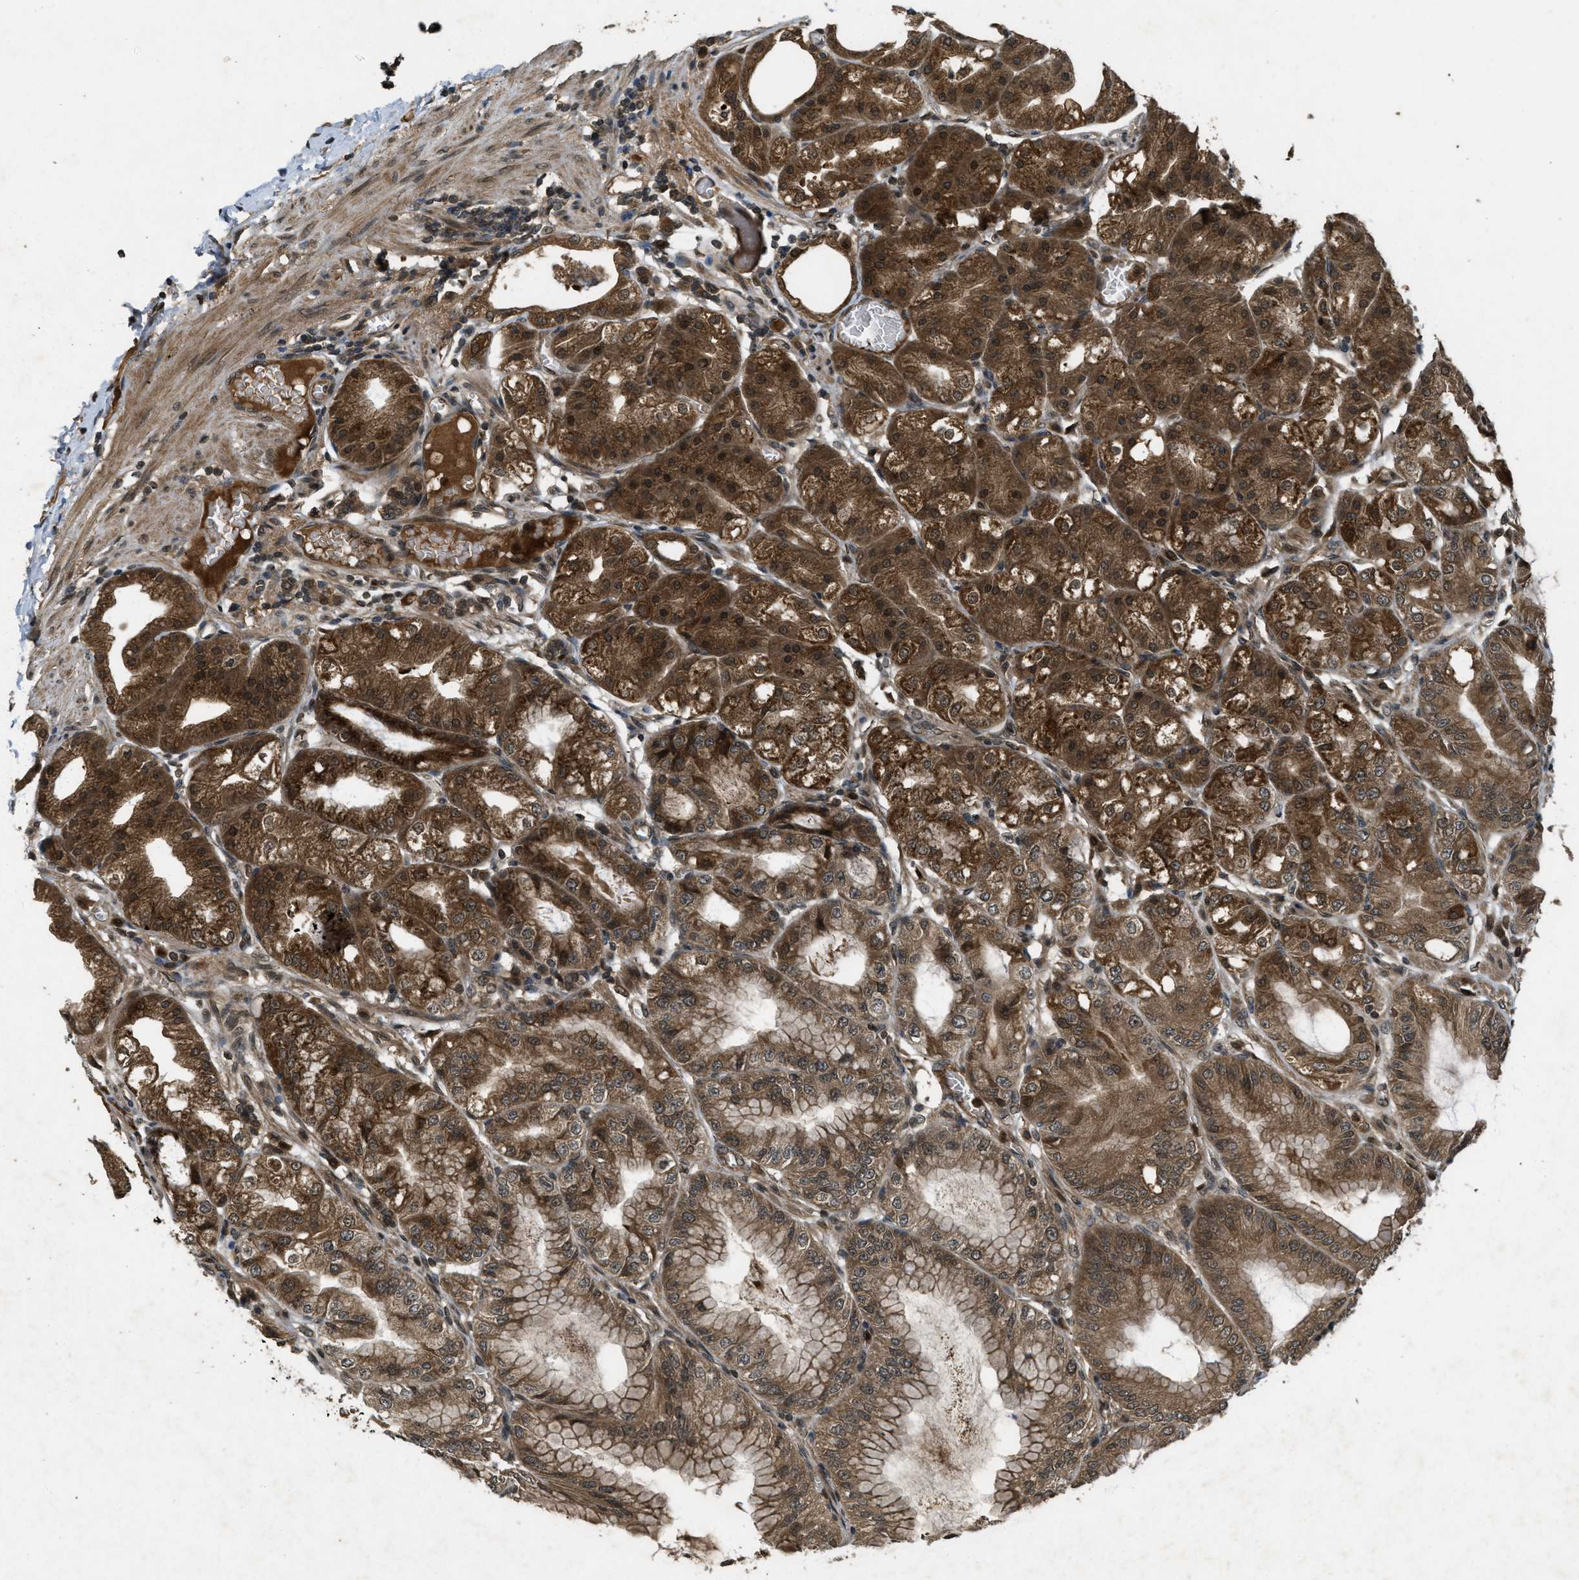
{"staining": {"intensity": "strong", "quantity": ">75%", "location": "cytoplasmic/membranous,nuclear"}, "tissue": "stomach", "cell_type": "Glandular cells", "image_type": "normal", "snomed": [{"axis": "morphology", "description": "Normal tissue, NOS"}, {"axis": "topography", "description": "Stomach, lower"}], "caption": "This image reveals immunohistochemistry staining of normal human stomach, with high strong cytoplasmic/membranous,nuclear staining in approximately >75% of glandular cells.", "gene": "ATG7", "patient": {"sex": "male", "age": 71}}